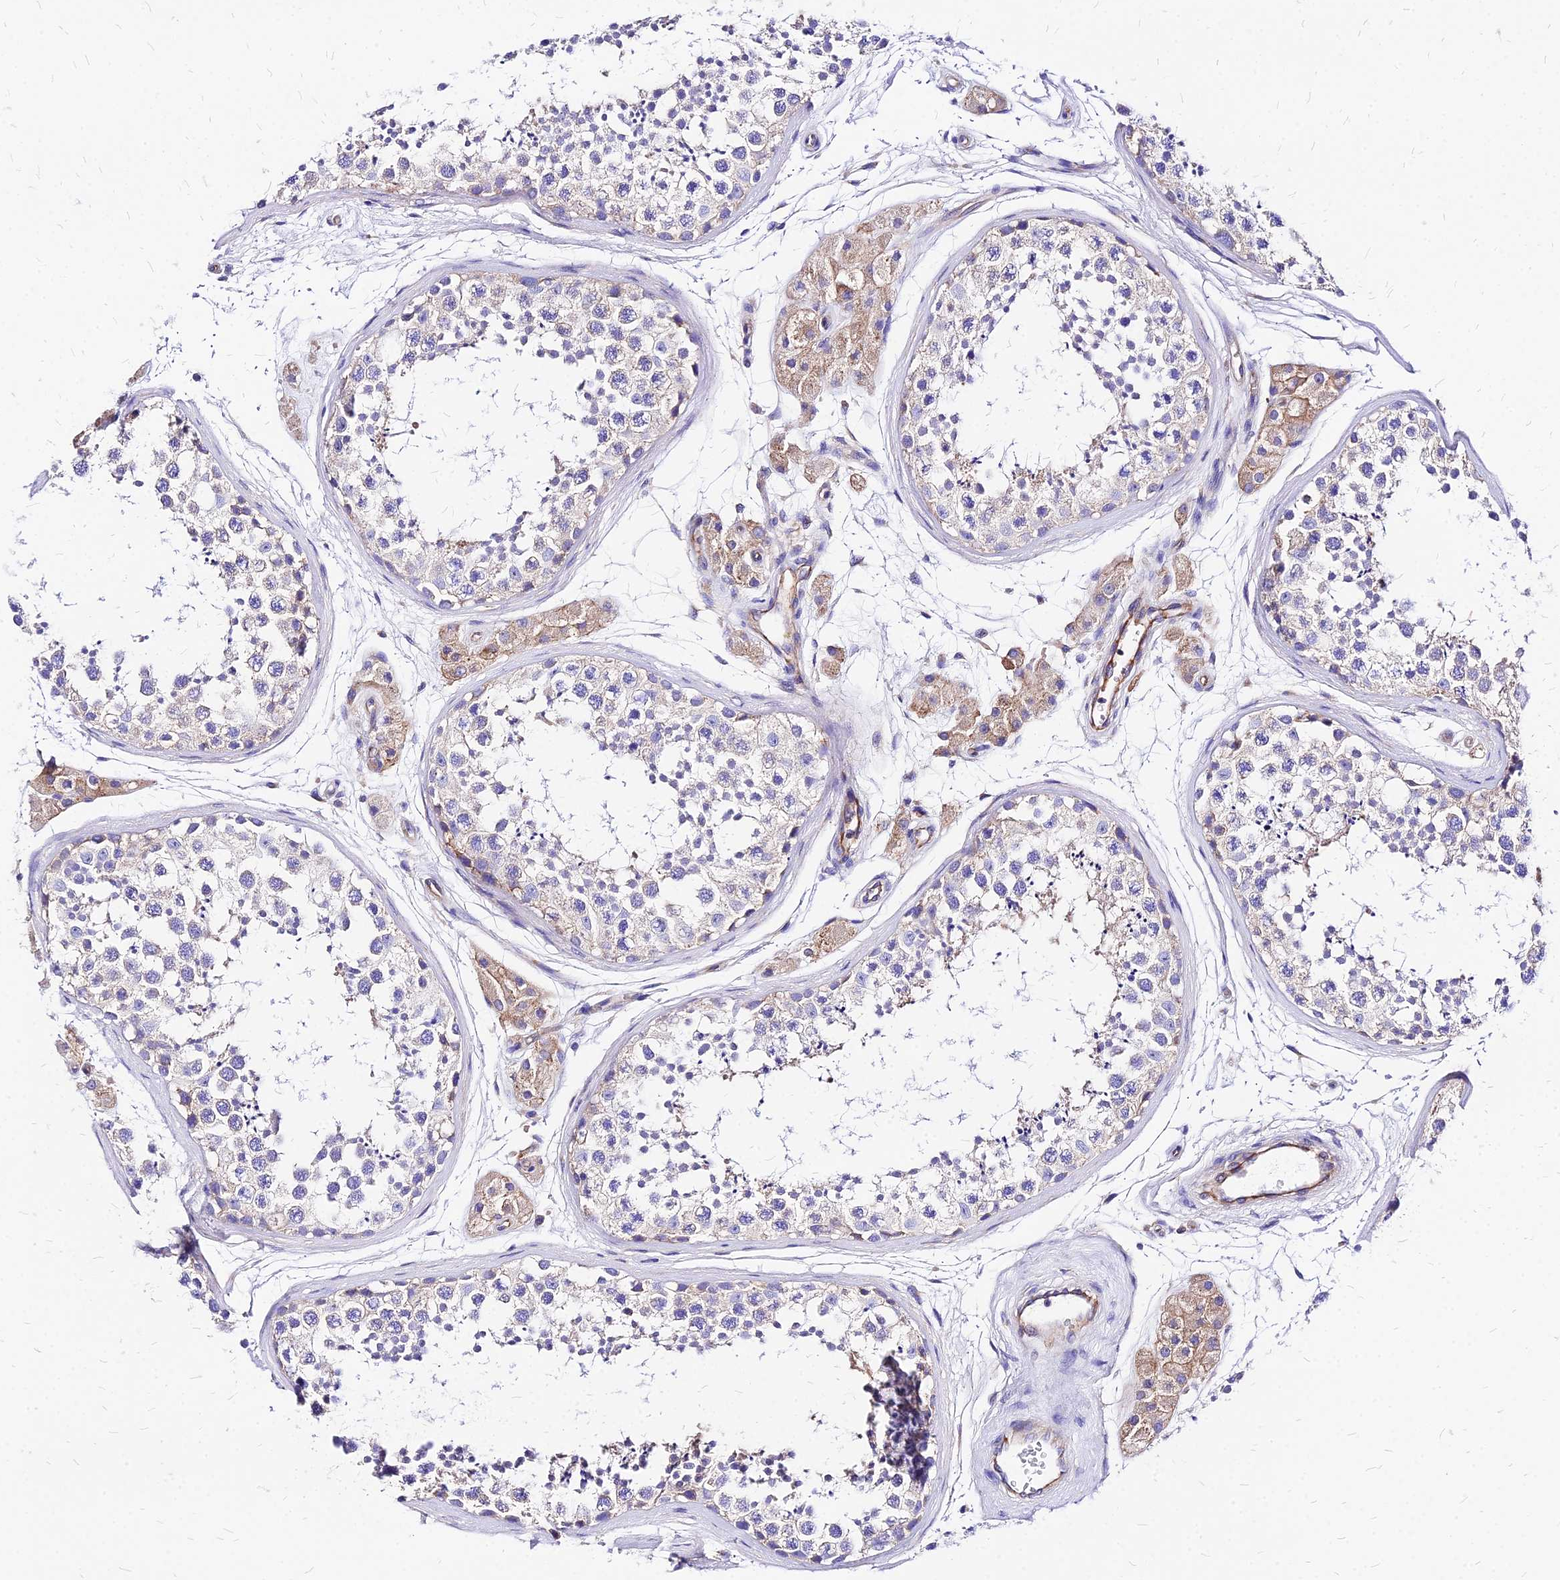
{"staining": {"intensity": "weak", "quantity": "<25%", "location": "cytoplasmic/membranous"}, "tissue": "testis", "cell_type": "Cells in seminiferous ducts", "image_type": "normal", "snomed": [{"axis": "morphology", "description": "Normal tissue, NOS"}, {"axis": "topography", "description": "Testis"}], "caption": "This is an immunohistochemistry micrograph of normal testis. There is no staining in cells in seminiferous ducts.", "gene": "RPL19", "patient": {"sex": "male", "age": 56}}